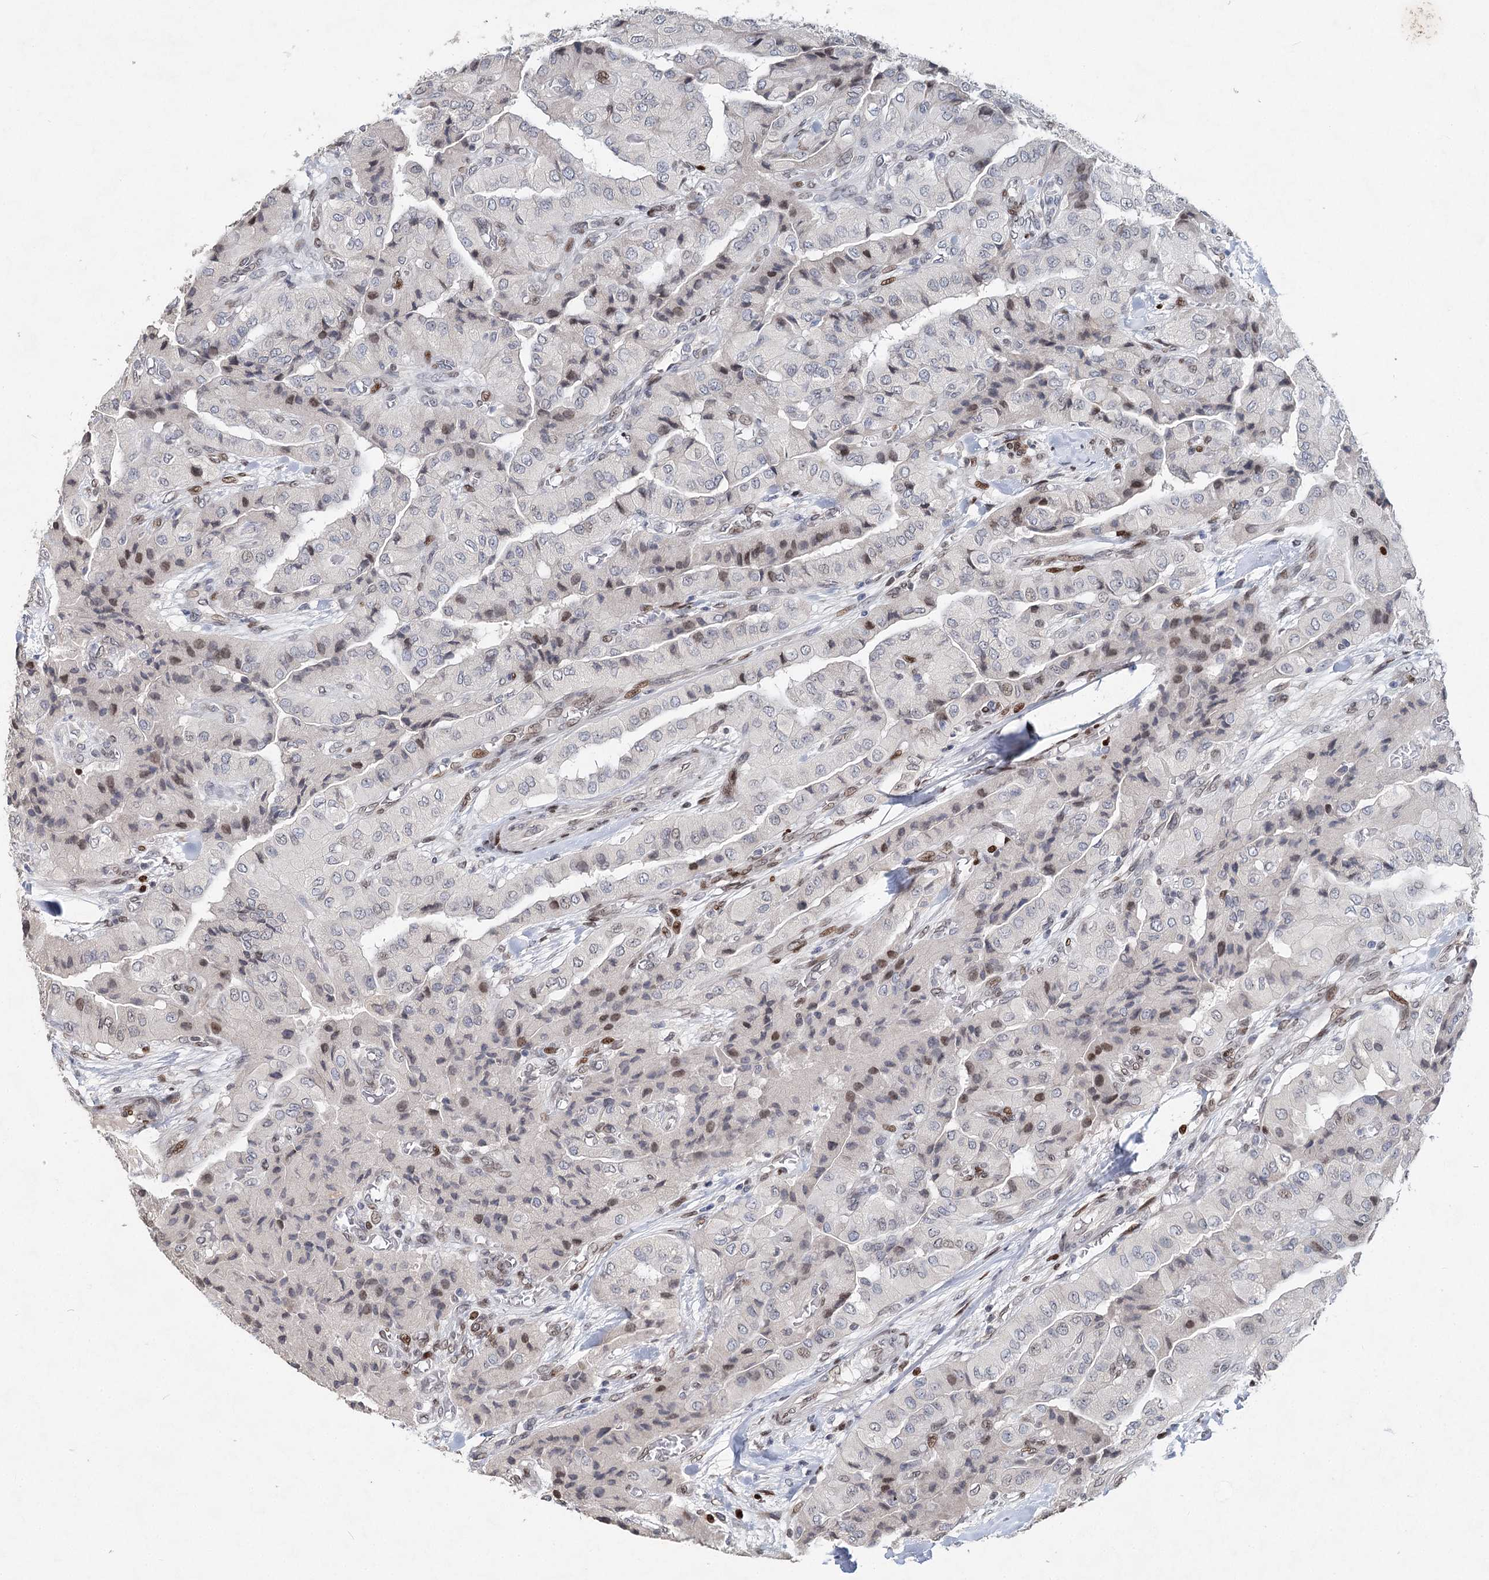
{"staining": {"intensity": "moderate", "quantity": "<25%", "location": "nuclear"}, "tissue": "thyroid cancer", "cell_type": "Tumor cells", "image_type": "cancer", "snomed": [{"axis": "morphology", "description": "Papillary adenocarcinoma, NOS"}, {"axis": "topography", "description": "Thyroid gland"}], "caption": "Immunohistochemistry of human thyroid cancer demonstrates low levels of moderate nuclear staining in about <25% of tumor cells. Using DAB (brown) and hematoxylin (blue) stains, captured at high magnification using brightfield microscopy.", "gene": "FRMD4A", "patient": {"sex": "female", "age": 59}}